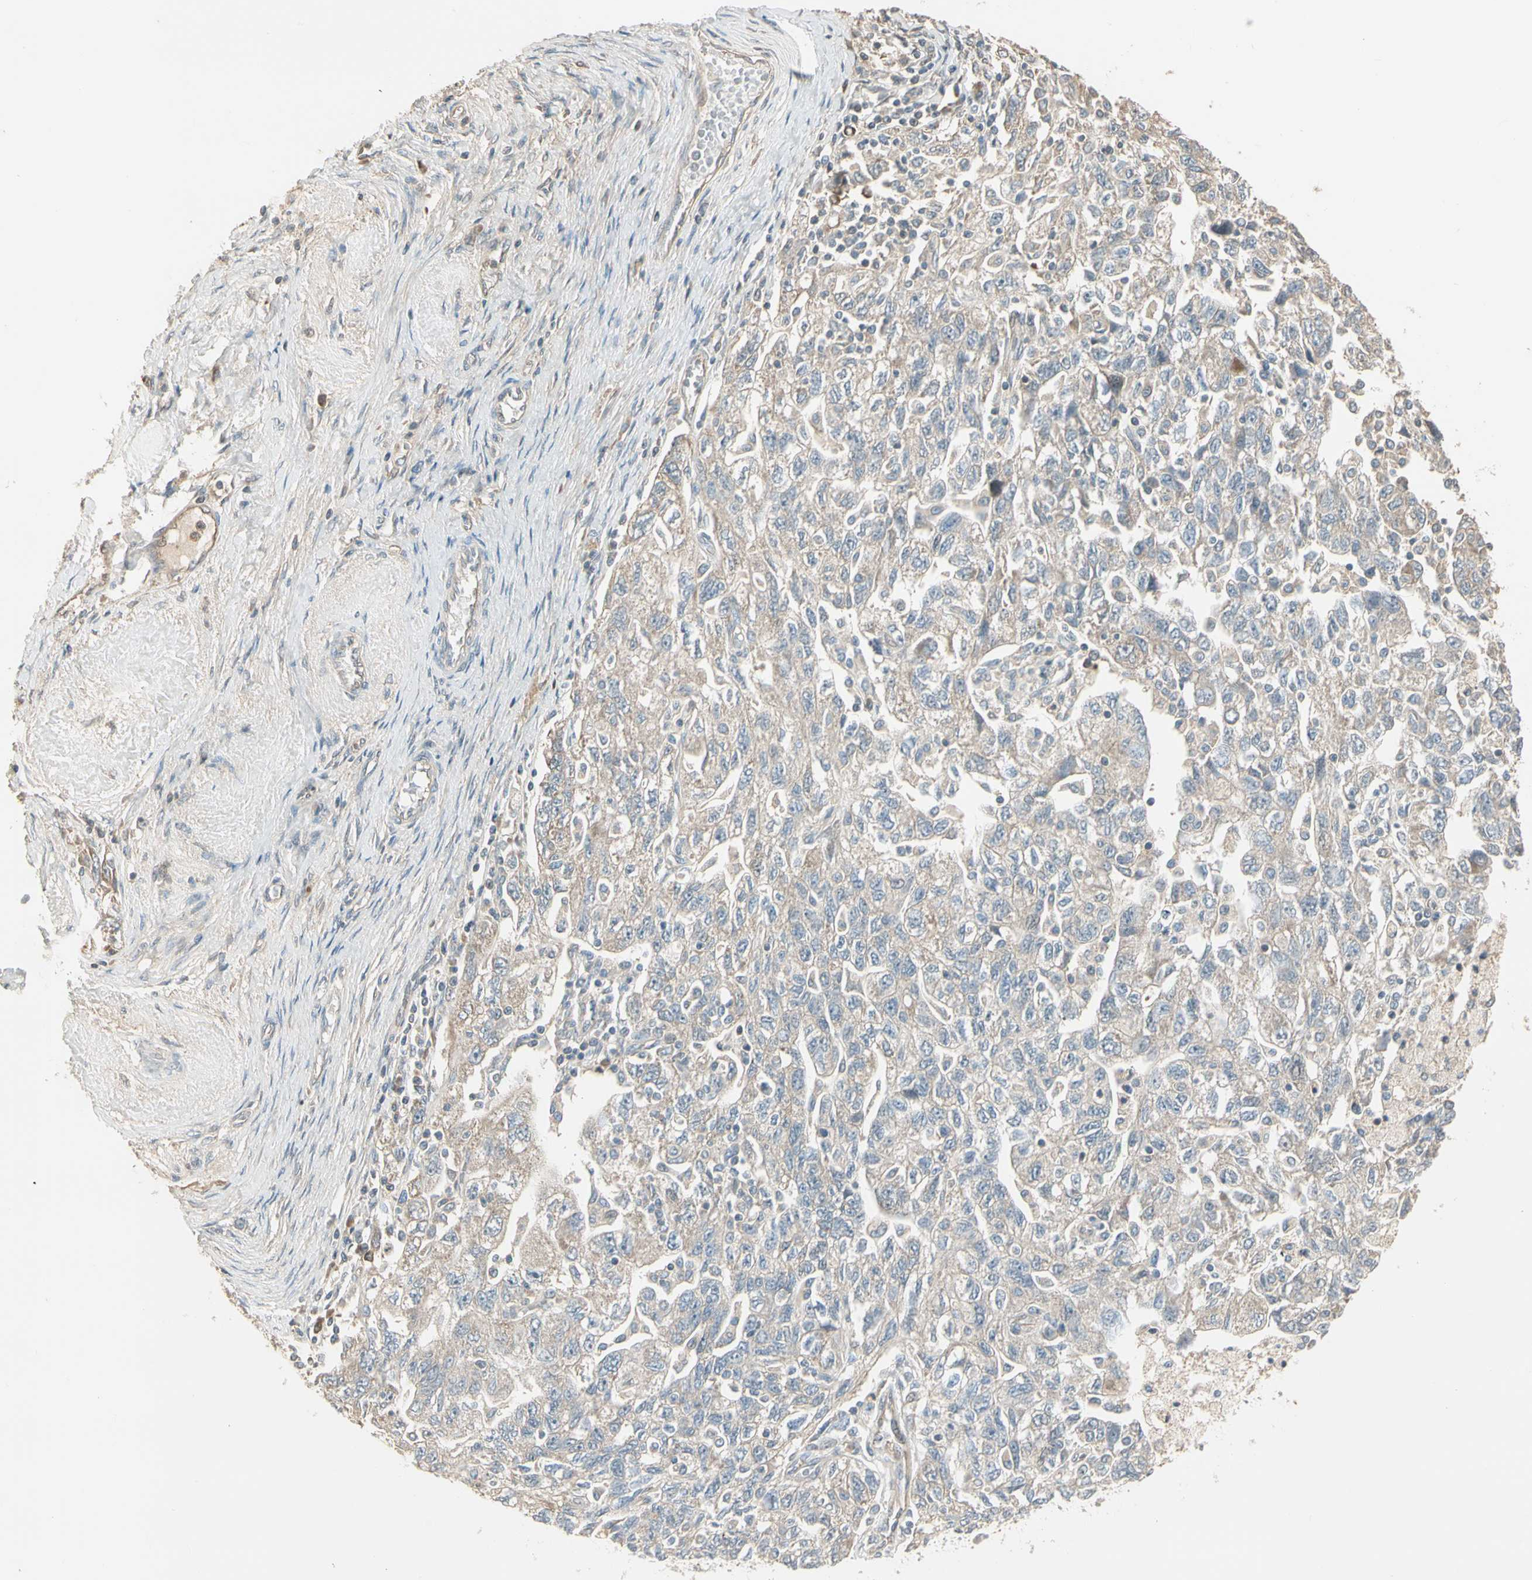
{"staining": {"intensity": "weak", "quantity": ">75%", "location": "cytoplasmic/membranous"}, "tissue": "ovarian cancer", "cell_type": "Tumor cells", "image_type": "cancer", "snomed": [{"axis": "morphology", "description": "Carcinoma, NOS"}, {"axis": "morphology", "description": "Cystadenocarcinoma, serous, NOS"}, {"axis": "topography", "description": "Ovary"}], "caption": "Immunohistochemistry (DAB (3,3'-diaminobenzidine)) staining of serous cystadenocarcinoma (ovarian) reveals weak cytoplasmic/membranous protein expression in about >75% of tumor cells. The staining was performed using DAB (3,3'-diaminobenzidine) to visualize the protein expression in brown, while the nuclei were stained in blue with hematoxylin (Magnification: 20x).", "gene": "TNFRSF21", "patient": {"sex": "female", "age": 69}}